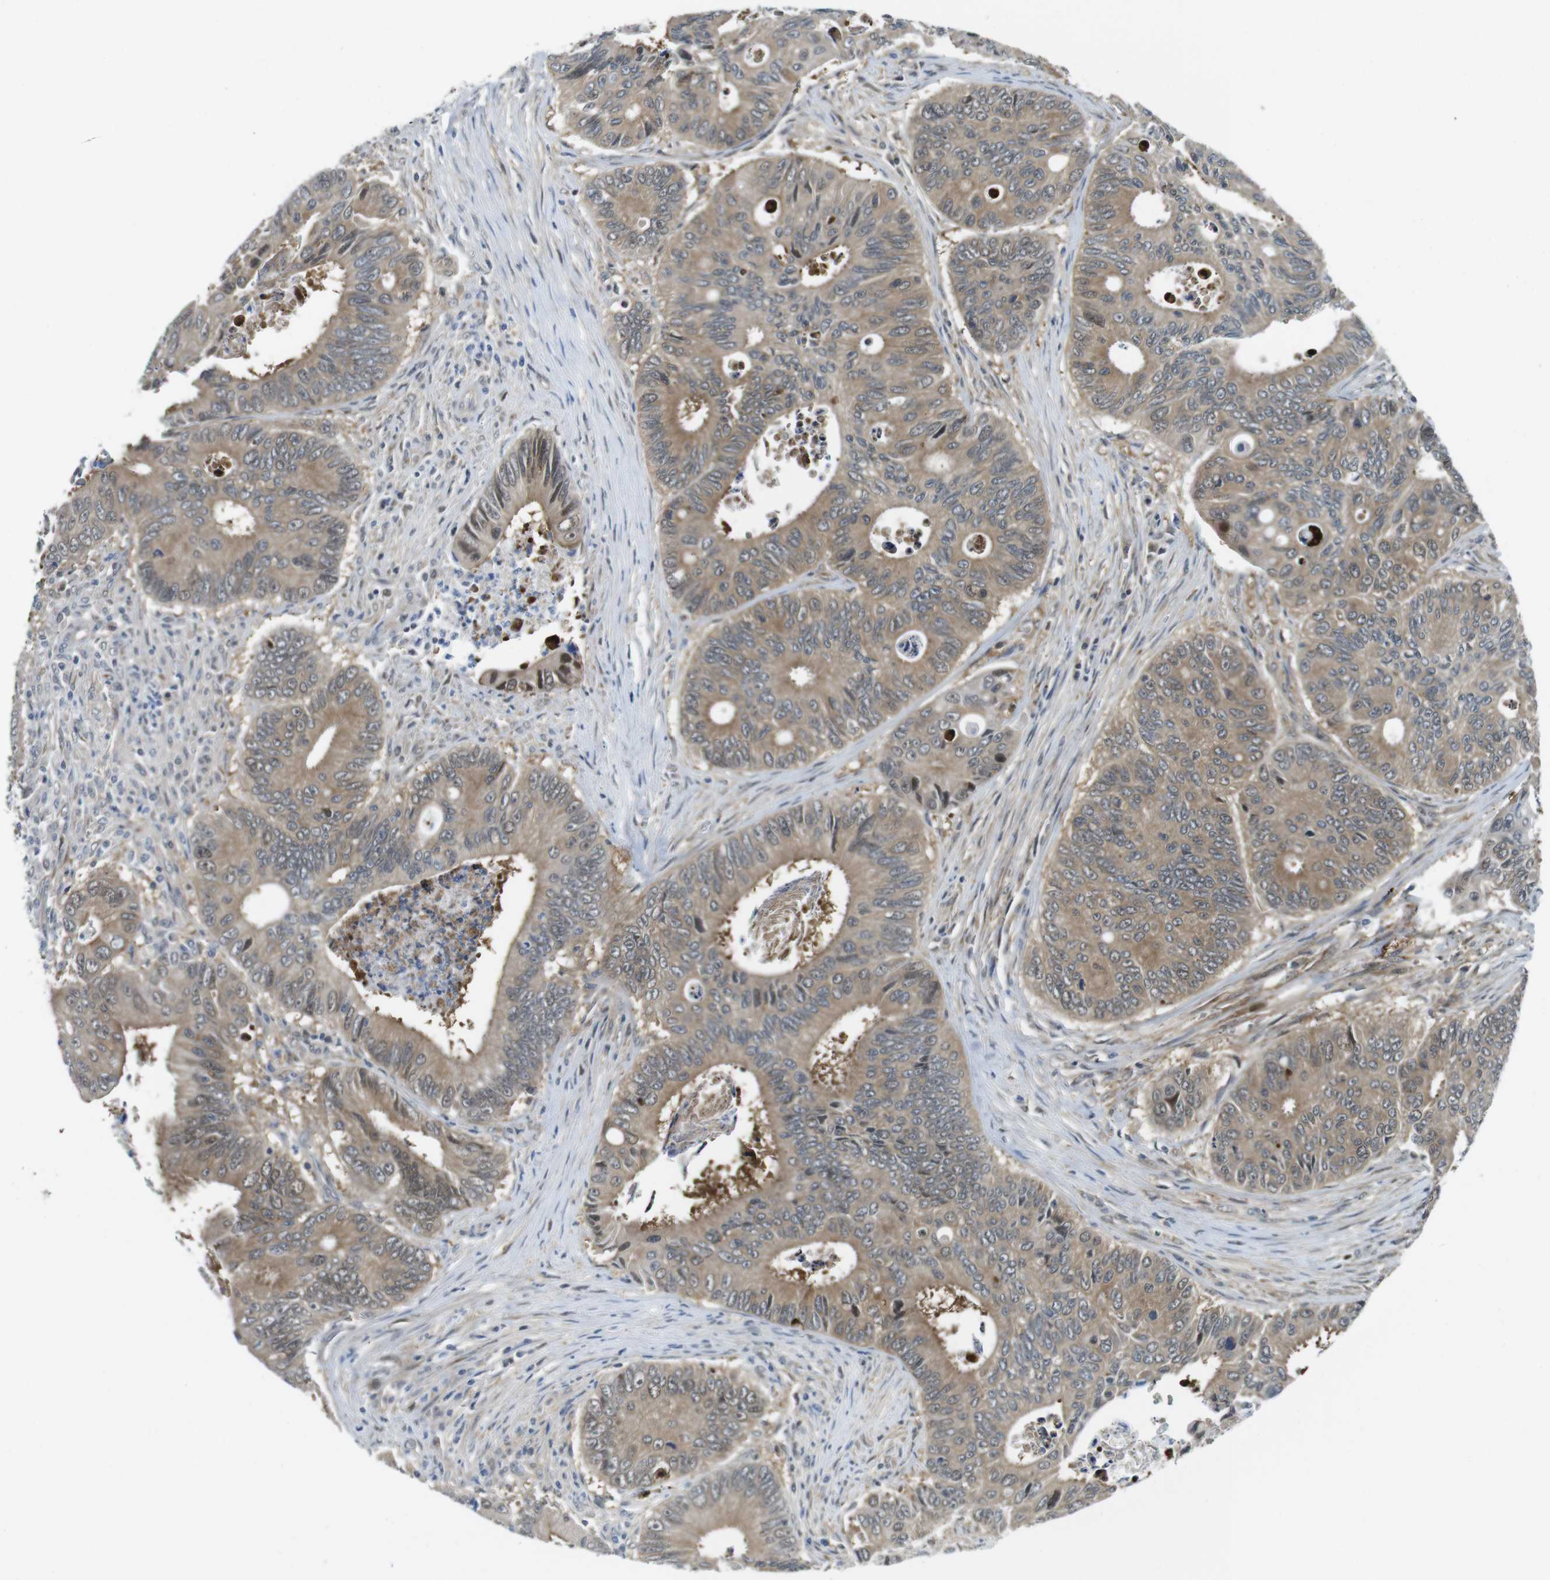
{"staining": {"intensity": "moderate", "quantity": ">75%", "location": "cytoplasmic/membranous,nuclear"}, "tissue": "colorectal cancer", "cell_type": "Tumor cells", "image_type": "cancer", "snomed": [{"axis": "morphology", "description": "Inflammation, NOS"}, {"axis": "morphology", "description": "Adenocarcinoma, NOS"}, {"axis": "topography", "description": "Colon"}], "caption": "Immunohistochemical staining of human colorectal cancer reveals medium levels of moderate cytoplasmic/membranous and nuclear protein expression in about >75% of tumor cells.", "gene": "CASP2", "patient": {"sex": "male", "age": 72}}